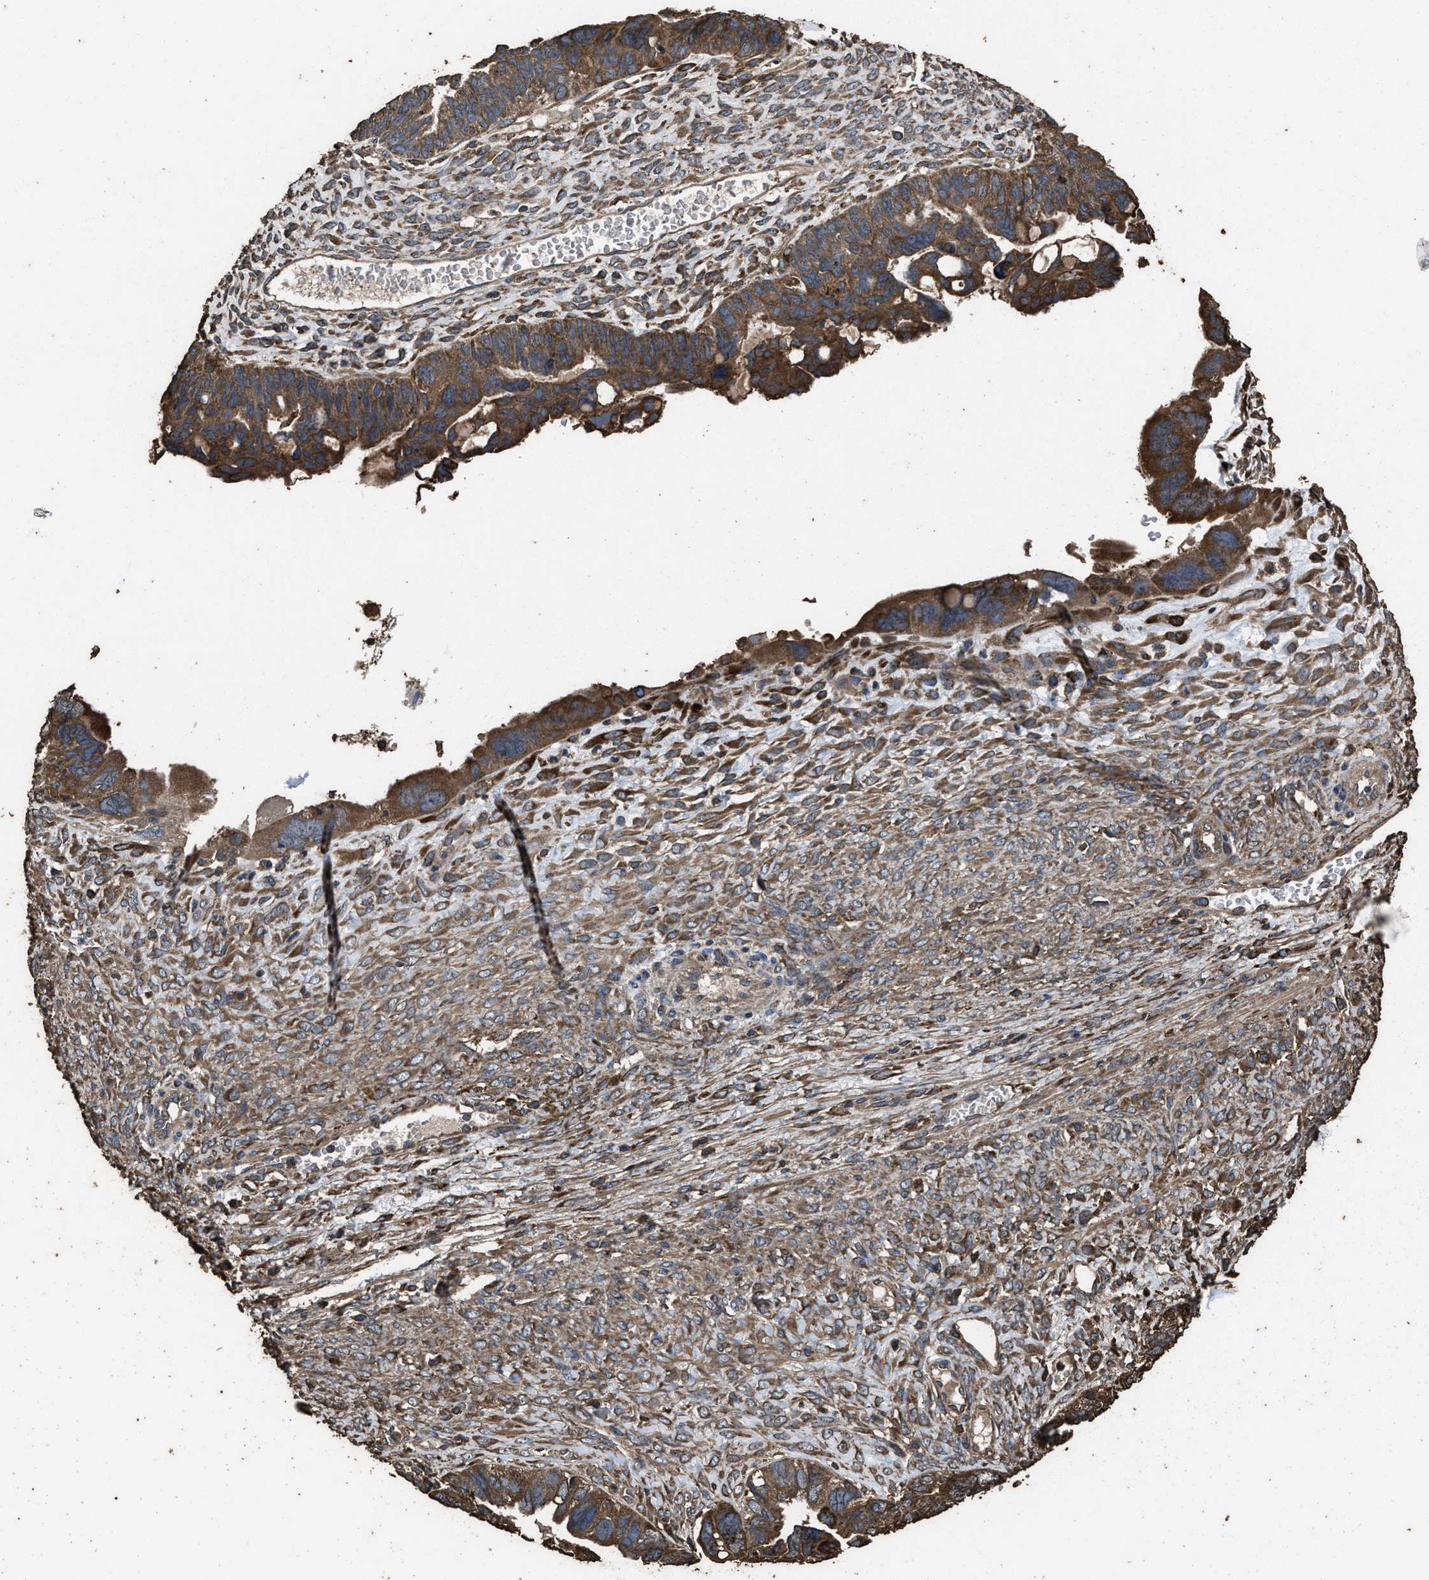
{"staining": {"intensity": "strong", "quantity": ">75%", "location": "cytoplasmic/membranous"}, "tissue": "ovarian cancer", "cell_type": "Tumor cells", "image_type": "cancer", "snomed": [{"axis": "morphology", "description": "Cystadenocarcinoma, serous, NOS"}, {"axis": "topography", "description": "Ovary"}], "caption": "Brown immunohistochemical staining in ovarian serous cystadenocarcinoma shows strong cytoplasmic/membranous expression in approximately >75% of tumor cells.", "gene": "ZMYND19", "patient": {"sex": "female", "age": 79}}